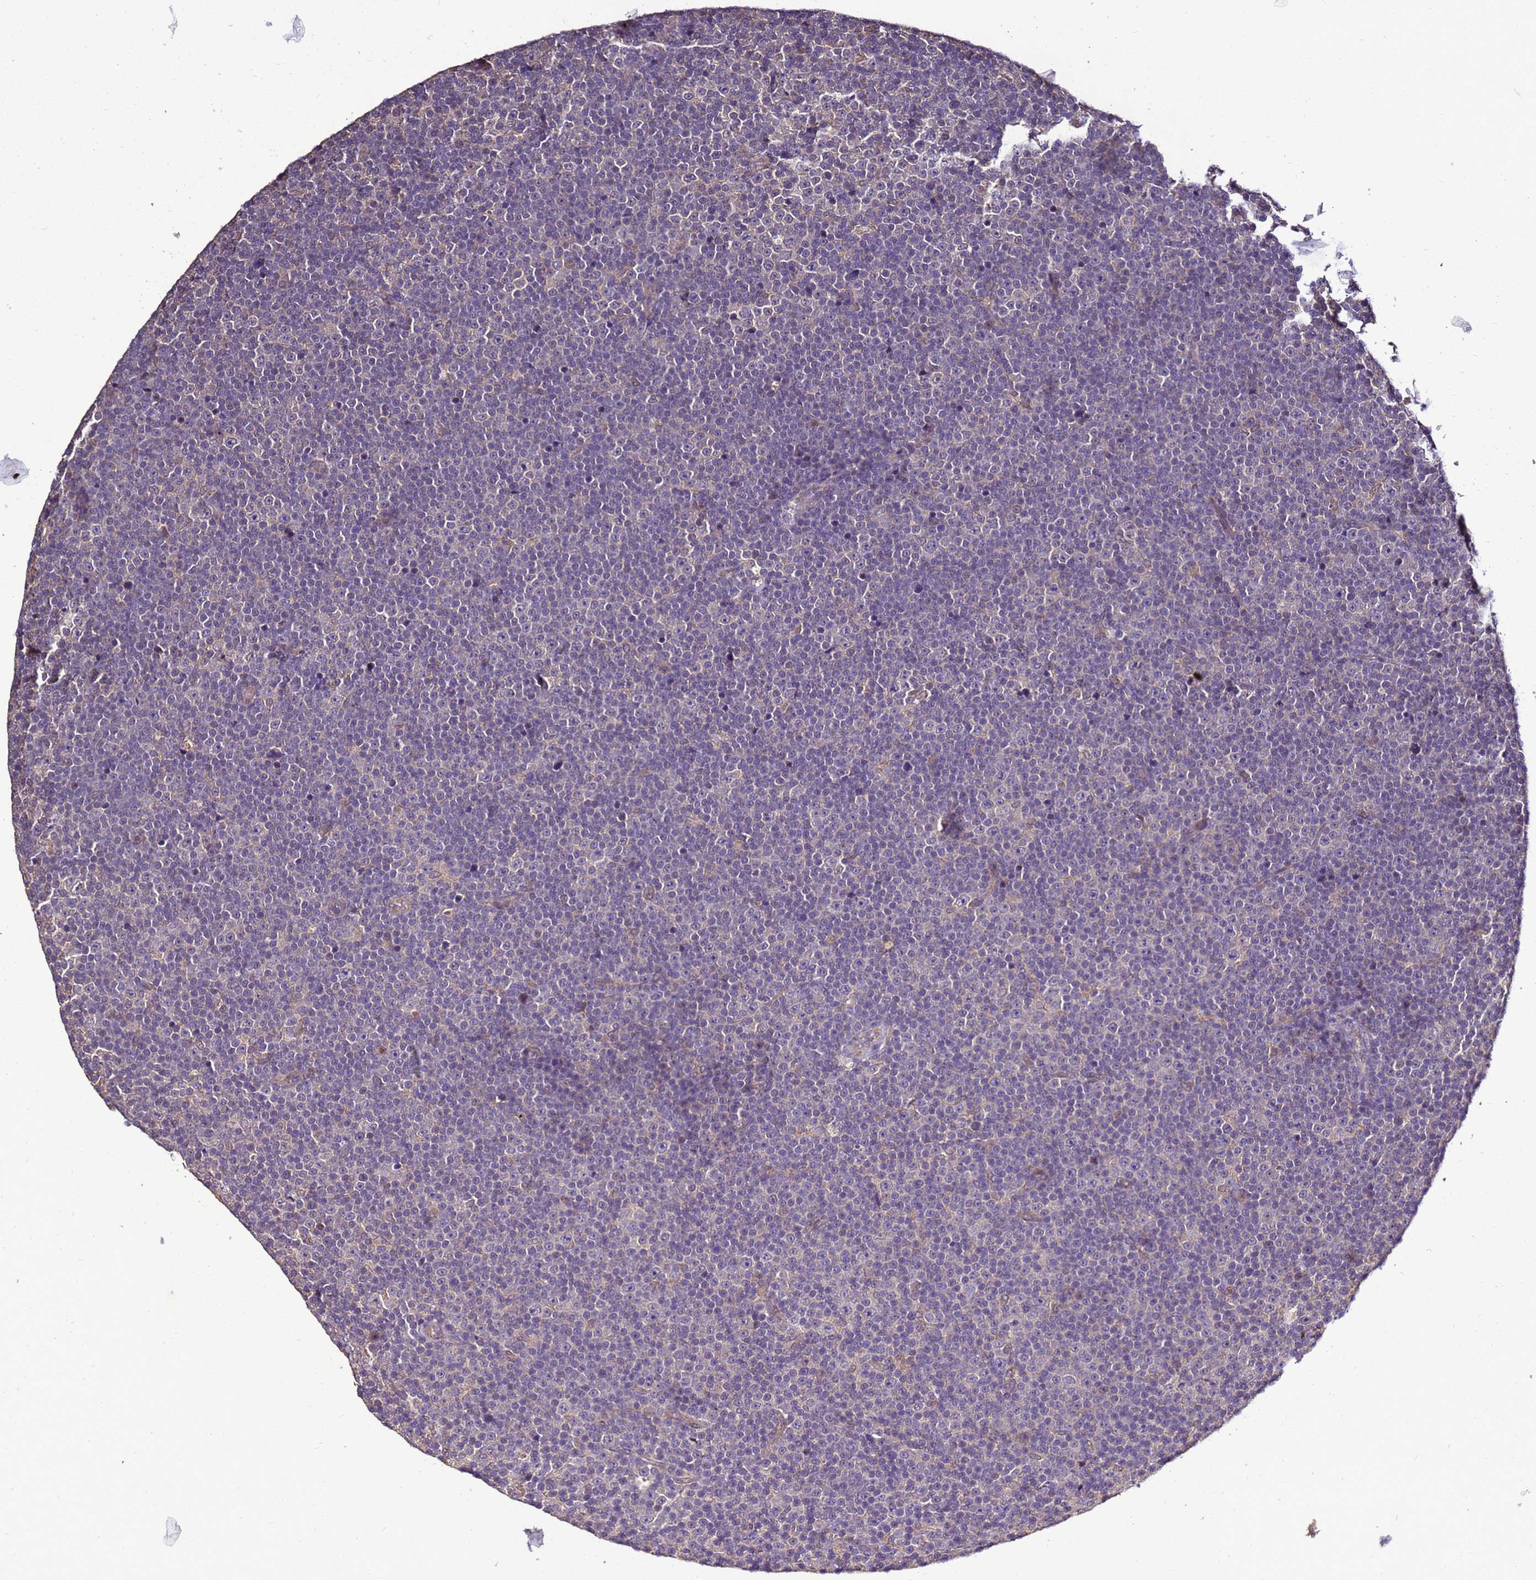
{"staining": {"intensity": "negative", "quantity": "none", "location": "none"}, "tissue": "lymphoma", "cell_type": "Tumor cells", "image_type": "cancer", "snomed": [{"axis": "morphology", "description": "Malignant lymphoma, non-Hodgkin's type, Low grade"}, {"axis": "topography", "description": "Lymph node"}], "caption": "This is a photomicrograph of immunohistochemistry staining of malignant lymphoma, non-Hodgkin's type (low-grade), which shows no positivity in tumor cells. (Immunohistochemistry (ihc), brightfield microscopy, high magnification).", "gene": "ENOPH1", "patient": {"sex": "female", "age": 67}}